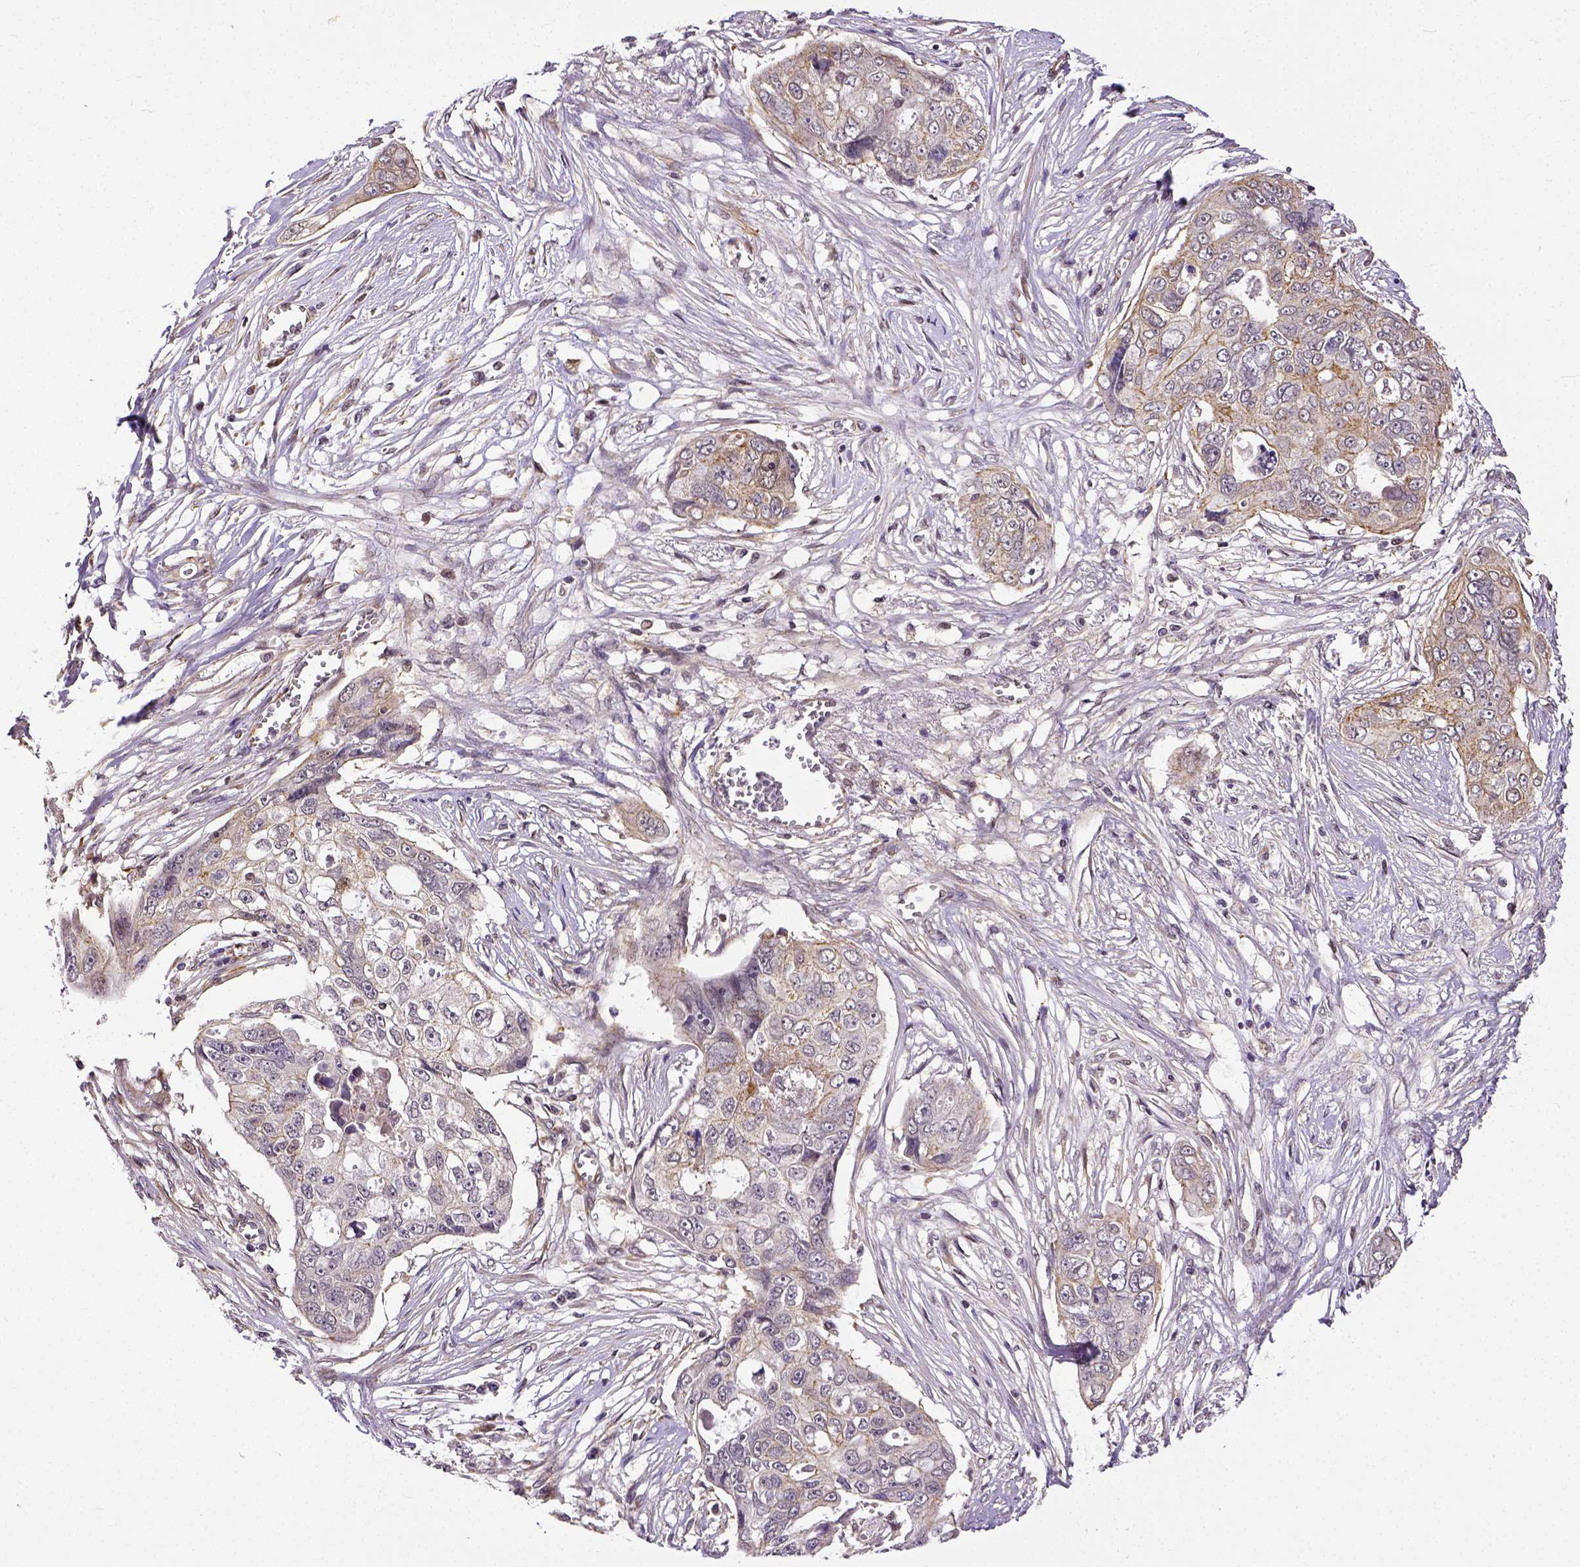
{"staining": {"intensity": "weak", "quantity": "25%-75%", "location": "cytoplasmic/membranous"}, "tissue": "ovarian cancer", "cell_type": "Tumor cells", "image_type": "cancer", "snomed": [{"axis": "morphology", "description": "Carcinoma, endometroid"}, {"axis": "topography", "description": "Ovary"}], "caption": "Tumor cells show low levels of weak cytoplasmic/membranous positivity in about 25%-75% of cells in human ovarian endometroid carcinoma. (Stains: DAB in brown, nuclei in blue, Microscopy: brightfield microscopy at high magnification).", "gene": "DICER1", "patient": {"sex": "female", "age": 70}}